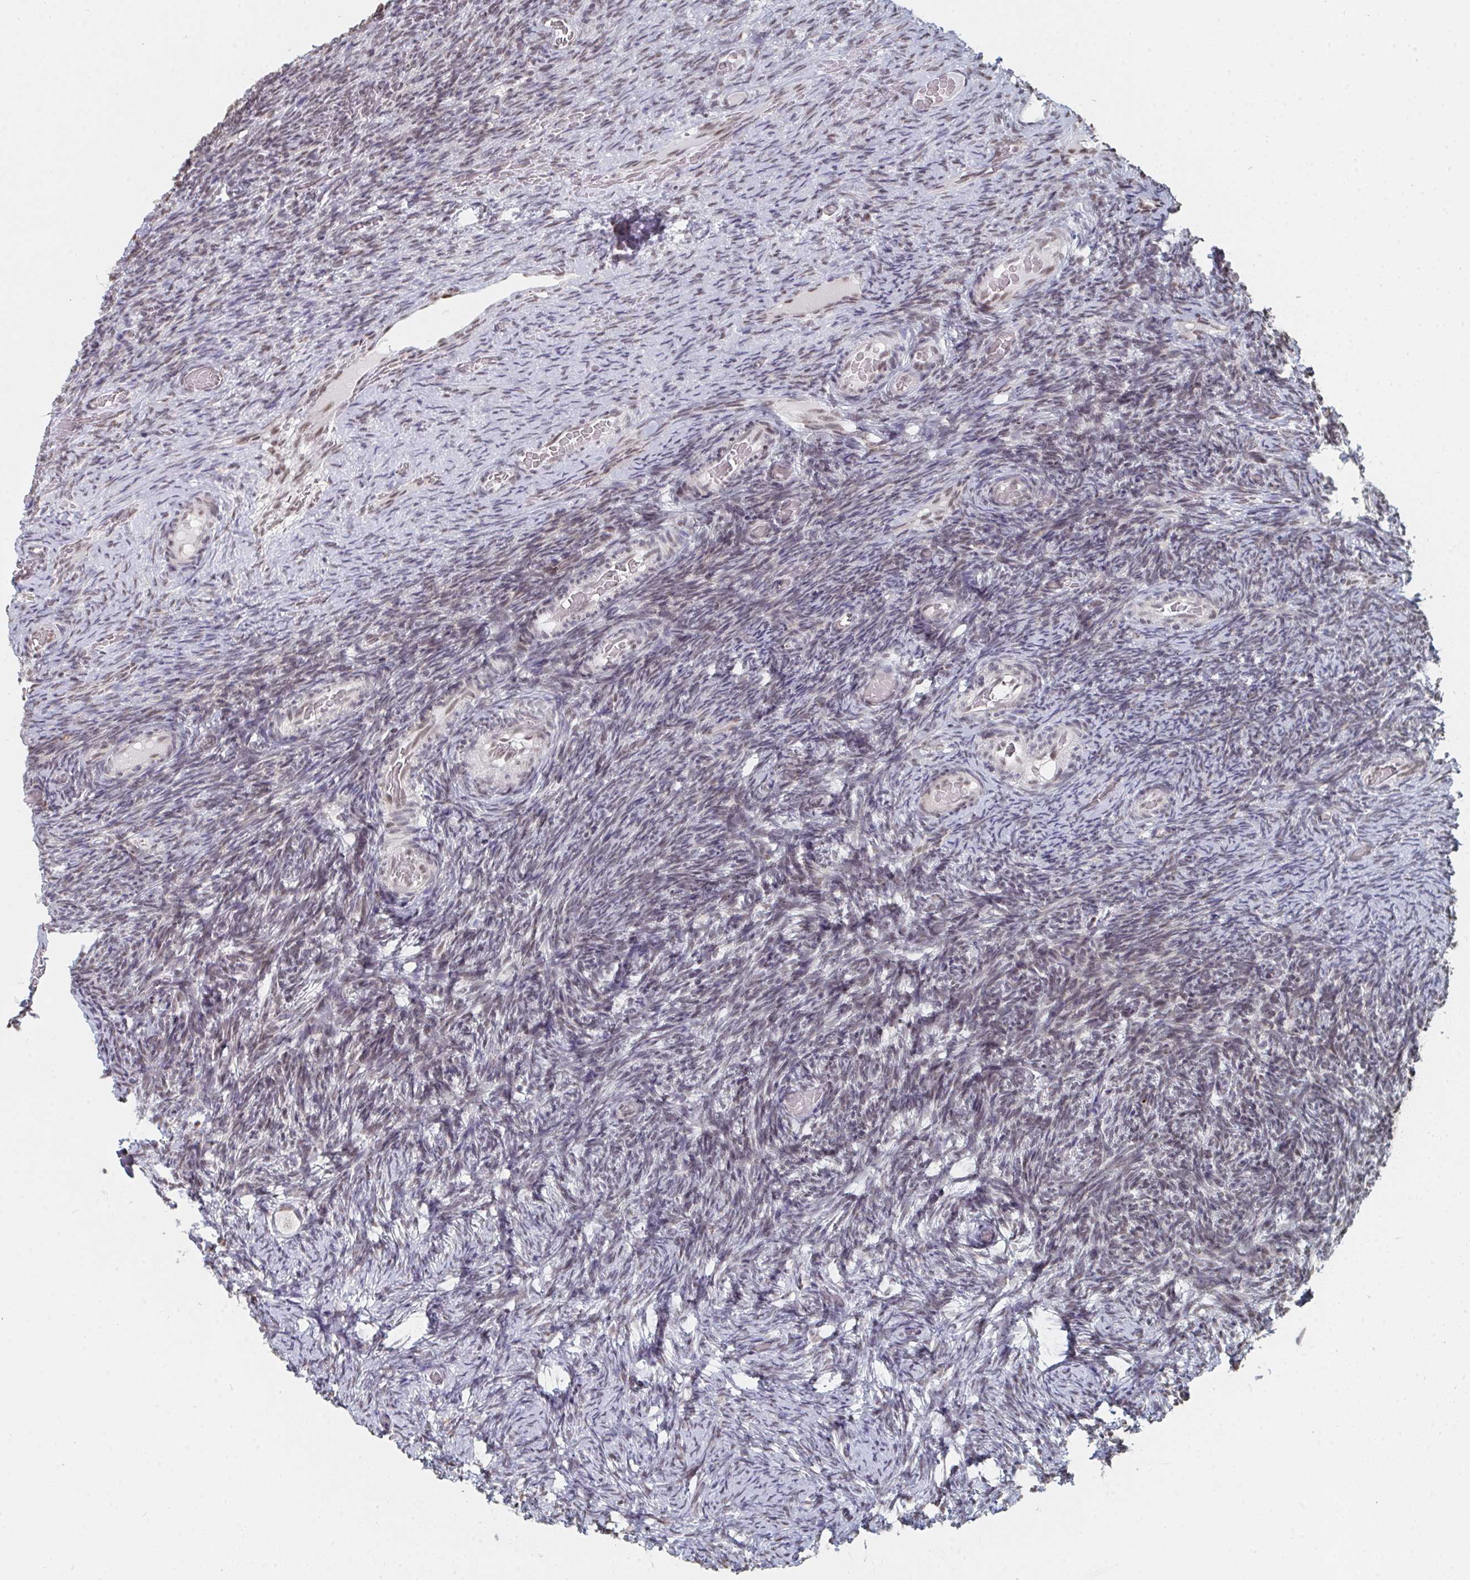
{"staining": {"intensity": "weak", "quantity": ">75%", "location": "nuclear"}, "tissue": "ovary", "cell_type": "Follicle cells", "image_type": "normal", "snomed": [{"axis": "morphology", "description": "Normal tissue, NOS"}, {"axis": "topography", "description": "Ovary"}], "caption": "There is low levels of weak nuclear staining in follicle cells of normal ovary, as demonstrated by immunohistochemical staining (brown color).", "gene": "MBNL1", "patient": {"sex": "female", "age": 34}}